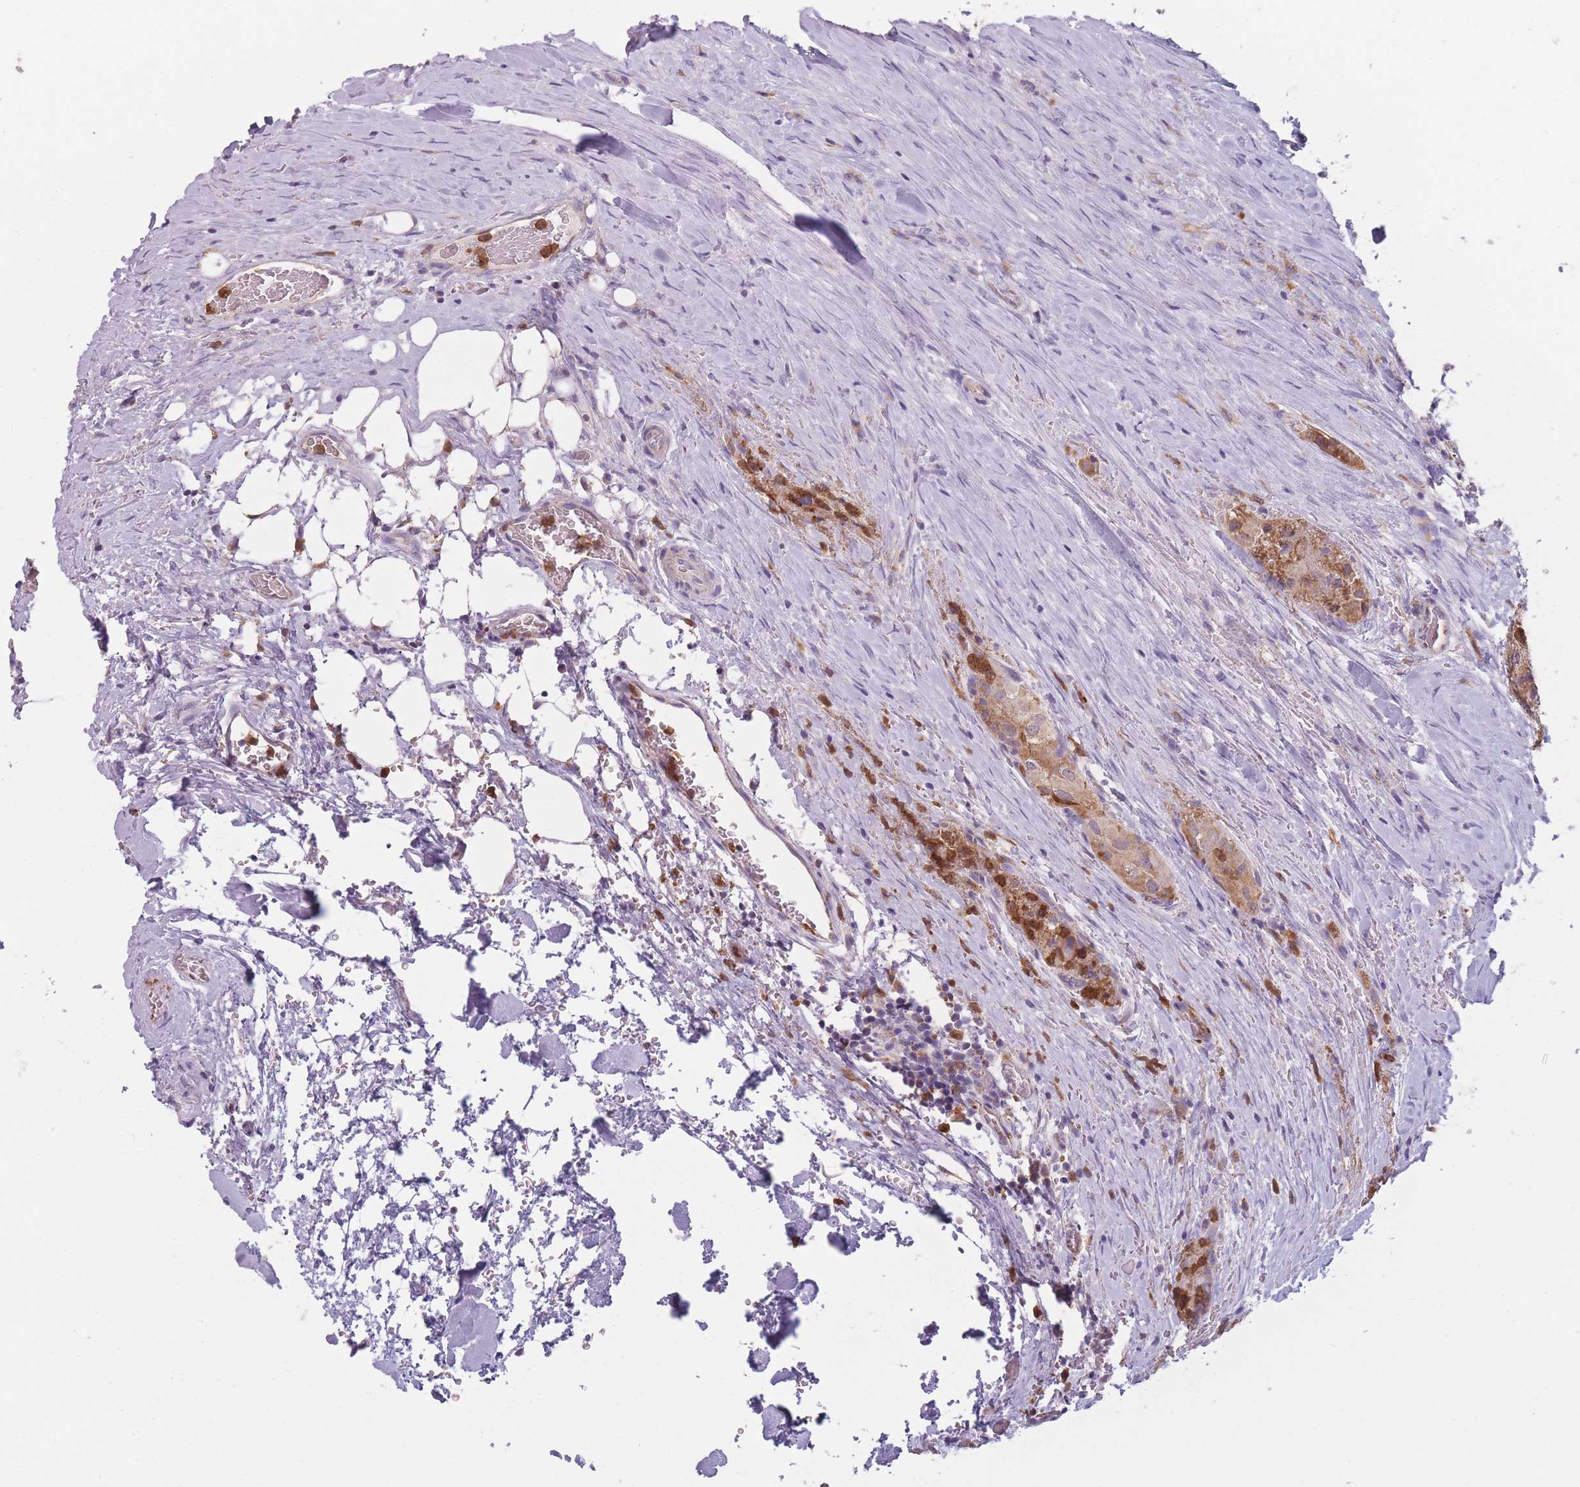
{"staining": {"intensity": "moderate", "quantity": ">75%", "location": "cytoplasmic/membranous"}, "tissue": "thyroid cancer", "cell_type": "Tumor cells", "image_type": "cancer", "snomed": [{"axis": "morphology", "description": "Papillary adenocarcinoma, NOS"}, {"axis": "topography", "description": "Thyroid gland"}], "caption": "Moderate cytoplasmic/membranous positivity for a protein is present in about >75% of tumor cells of thyroid cancer using immunohistochemistry.", "gene": "PRAM1", "patient": {"sex": "female", "age": 59}}